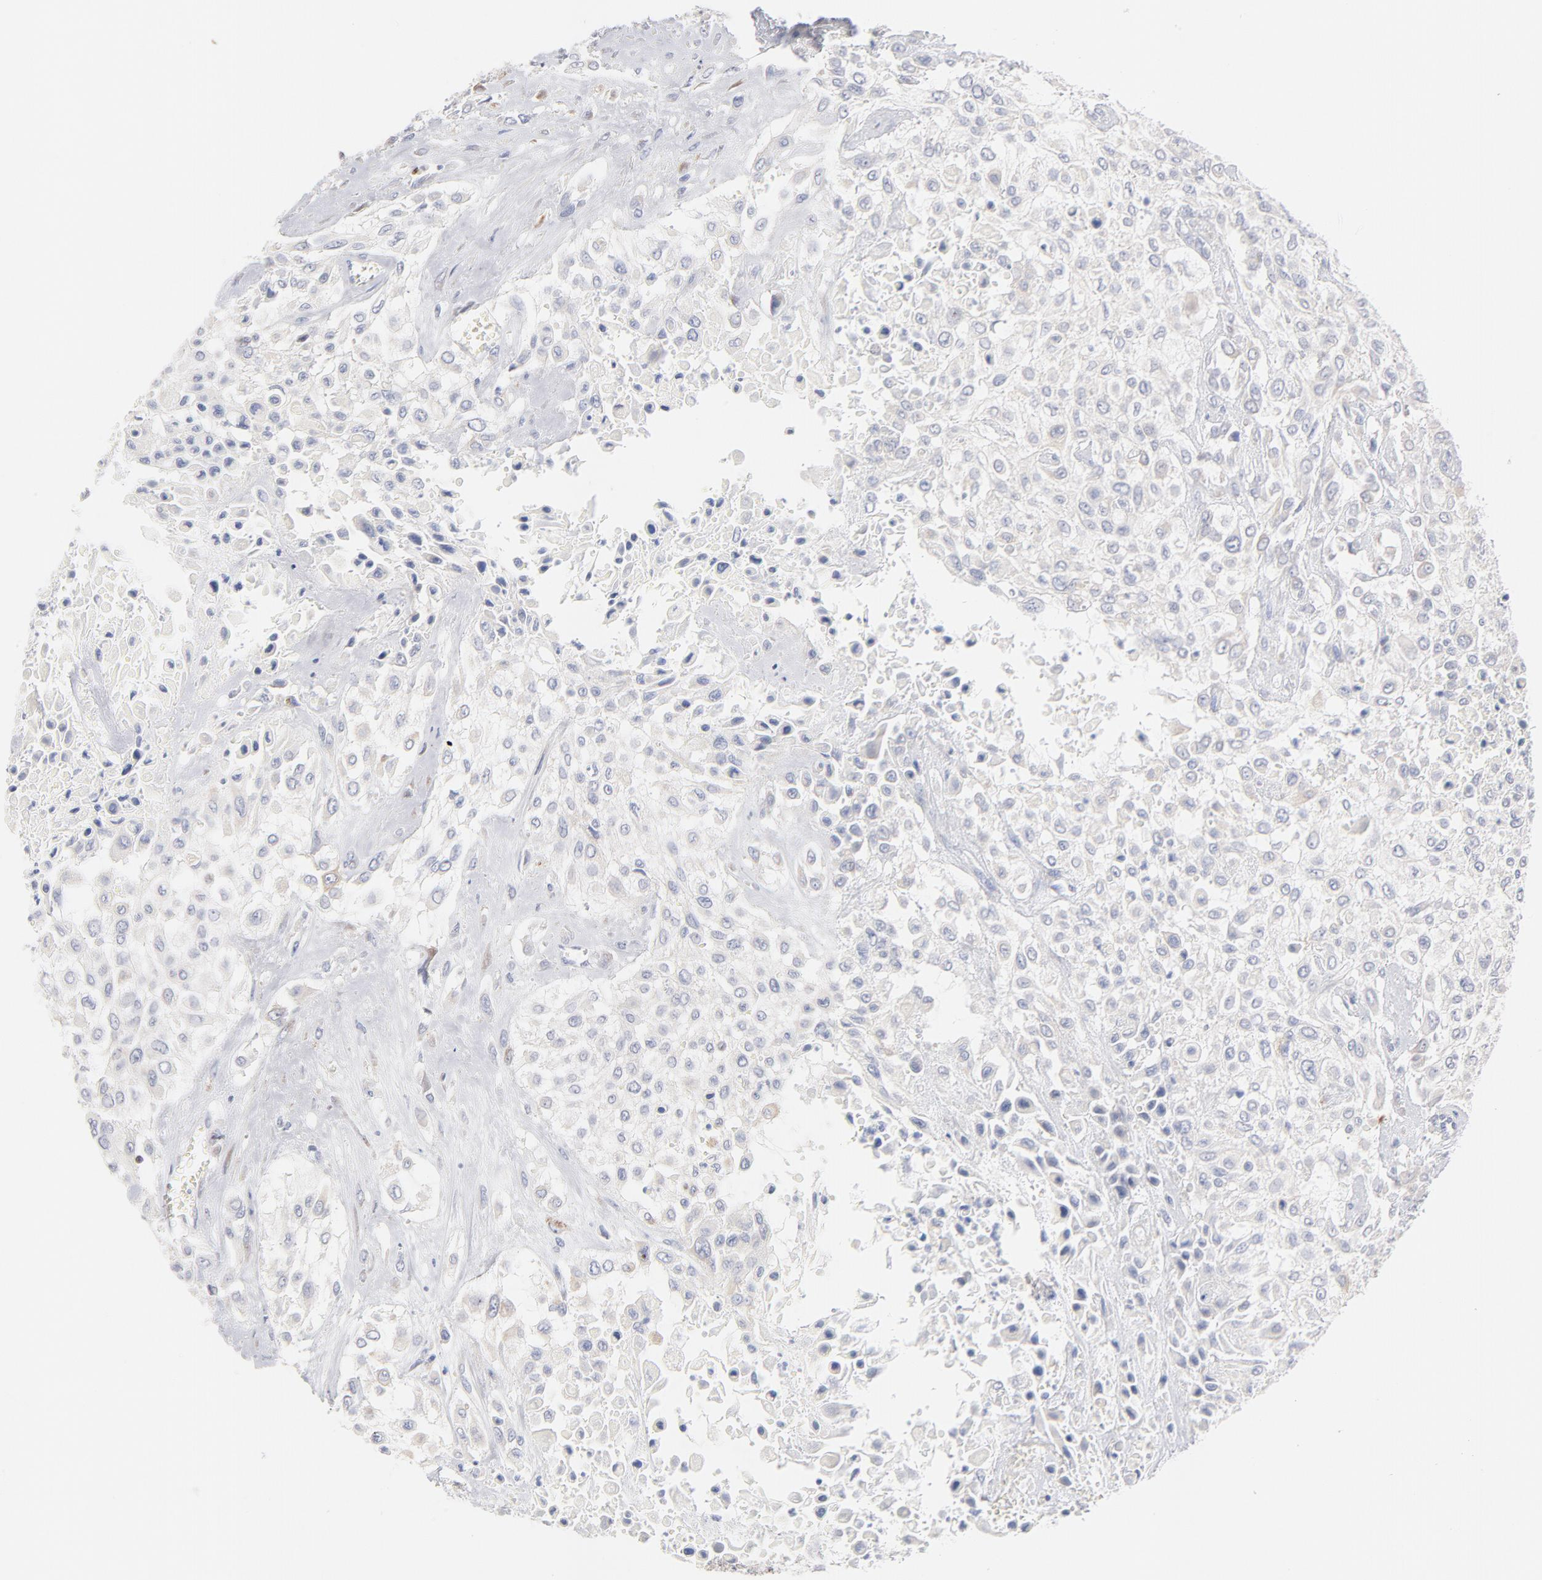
{"staining": {"intensity": "weak", "quantity": "<25%", "location": "cytoplasmic/membranous"}, "tissue": "urothelial cancer", "cell_type": "Tumor cells", "image_type": "cancer", "snomed": [{"axis": "morphology", "description": "Urothelial carcinoma, High grade"}, {"axis": "topography", "description": "Urinary bladder"}], "caption": "High power microscopy histopathology image of an IHC histopathology image of urothelial cancer, revealing no significant staining in tumor cells.", "gene": "MID1", "patient": {"sex": "male", "age": 57}}